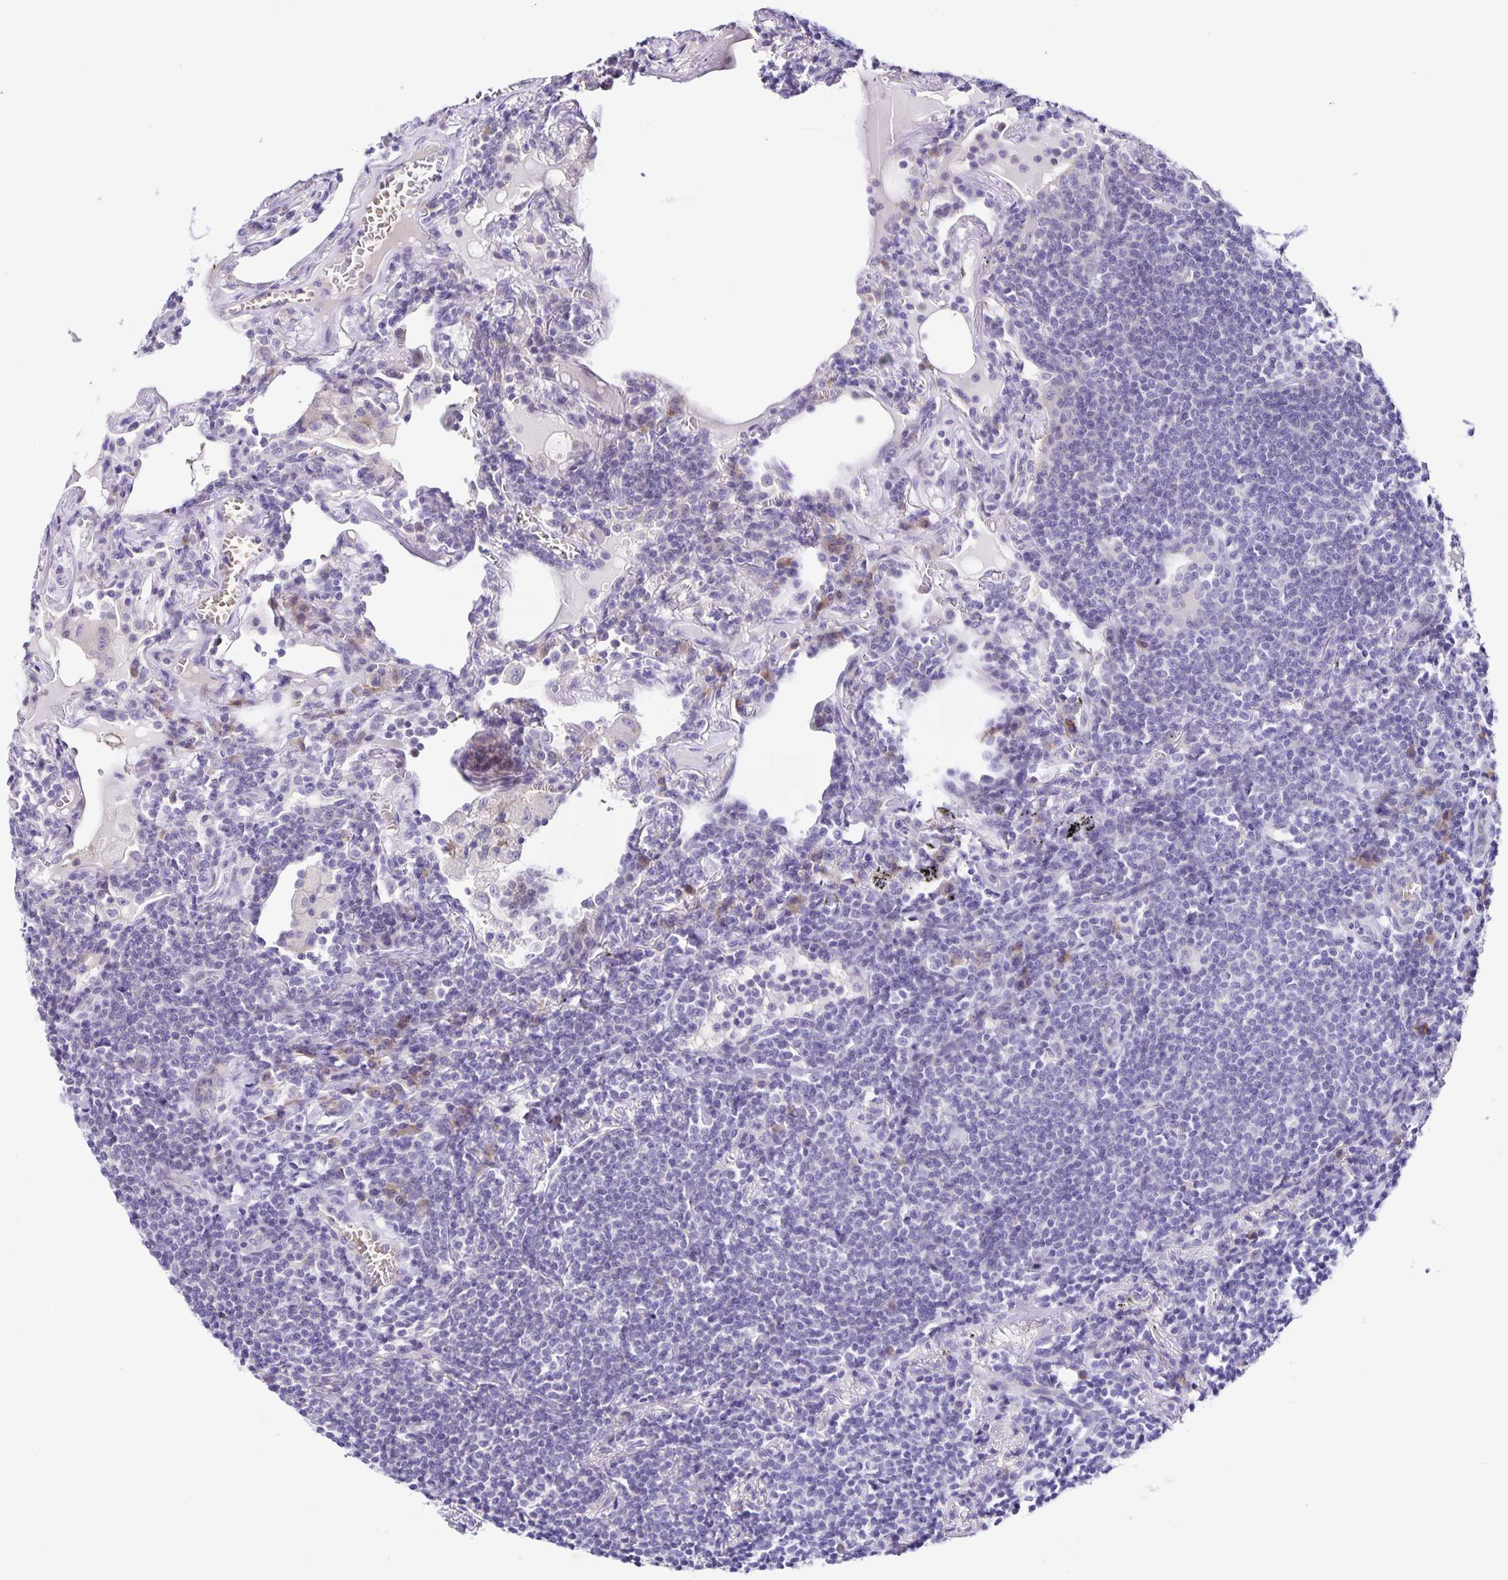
{"staining": {"intensity": "negative", "quantity": "none", "location": "none"}, "tissue": "lymphoma", "cell_type": "Tumor cells", "image_type": "cancer", "snomed": [{"axis": "morphology", "description": "Malignant lymphoma, non-Hodgkin's type, Low grade"}, {"axis": "topography", "description": "Lung"}], "caption": "DAB immunohistochemical staining of human lymphoma demonstrates no significant expression in tumor cells.", "gene": "RNFT2", "patient": {"sex": "female", "age": 71}}